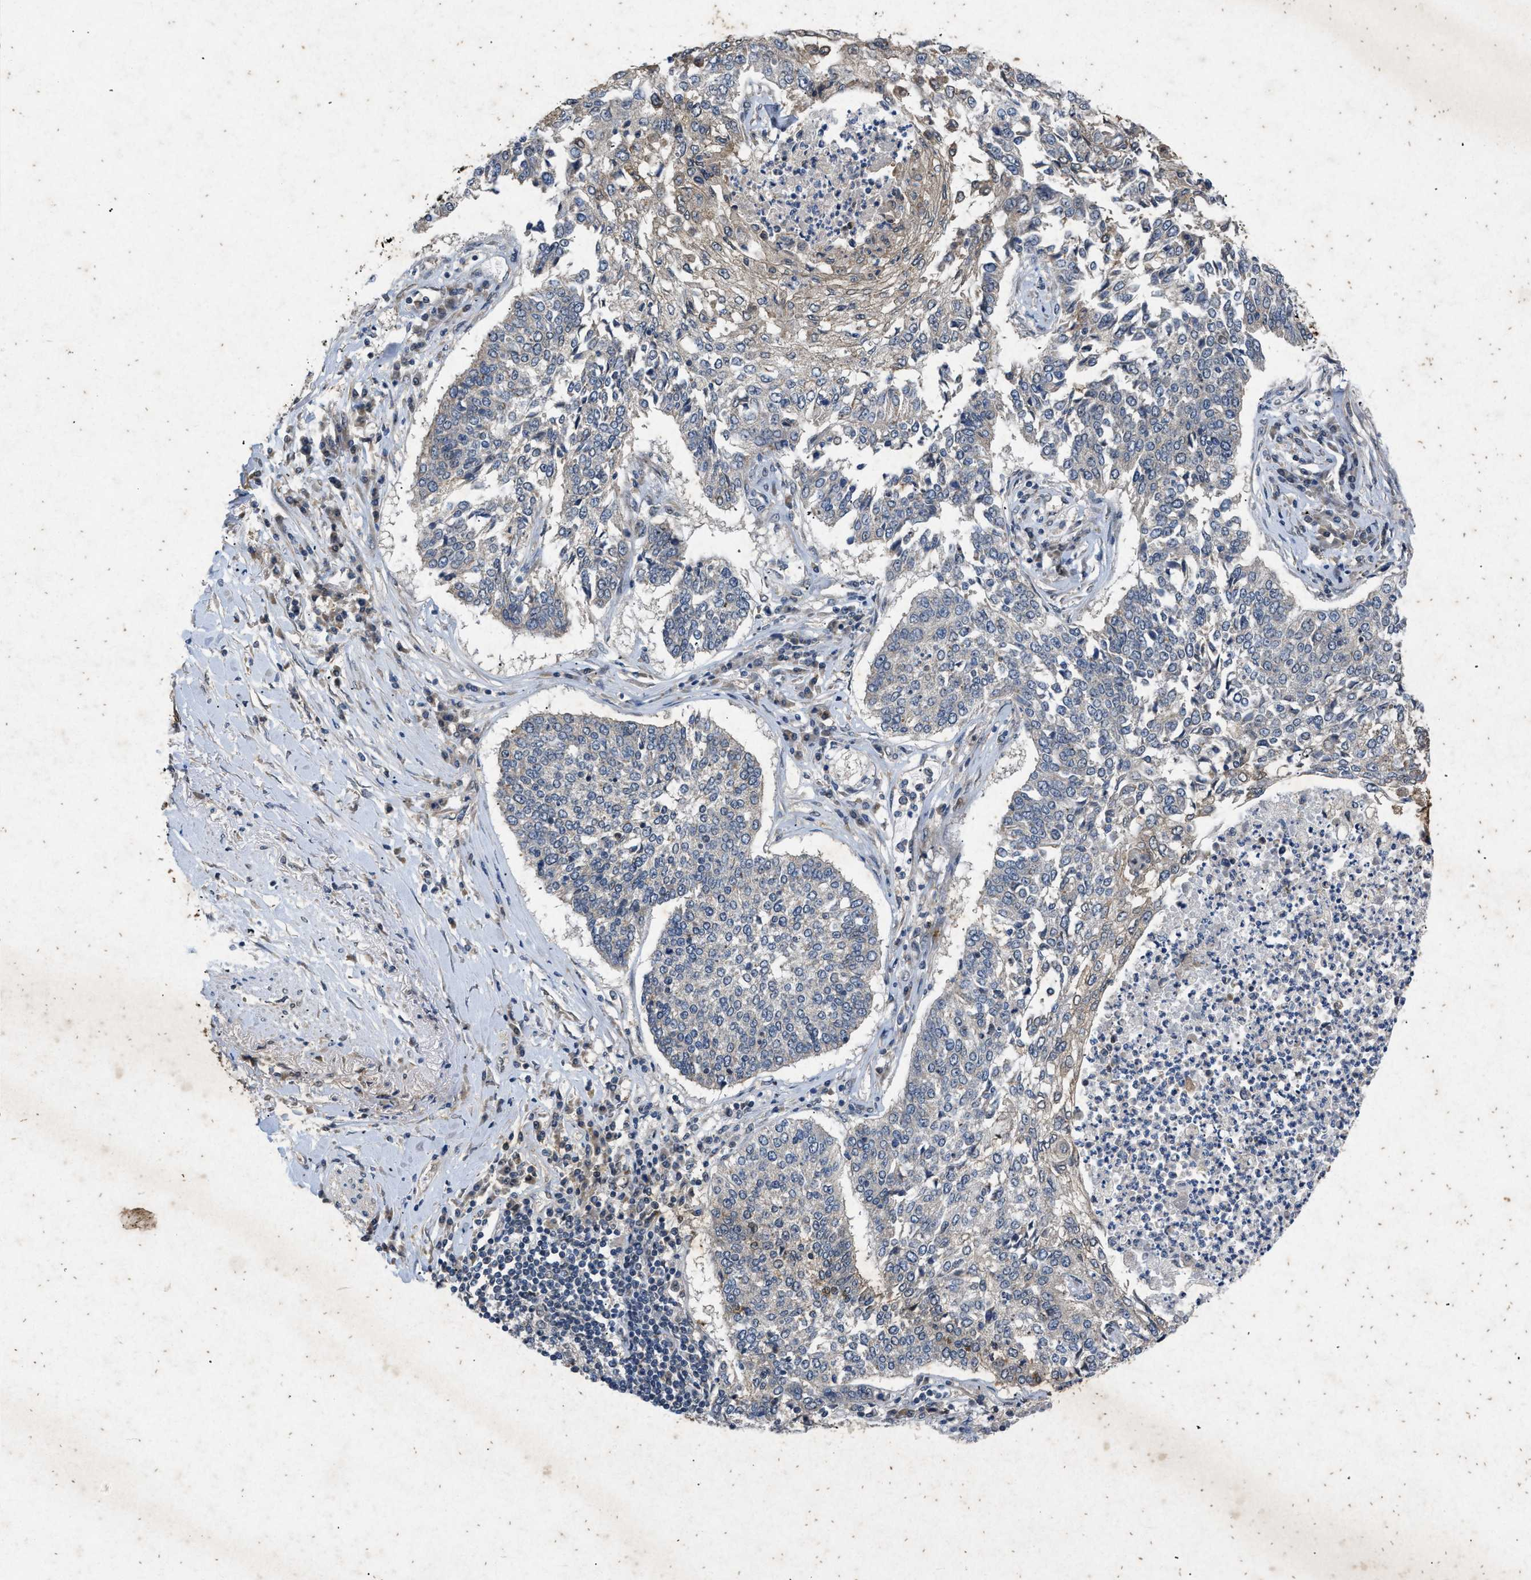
{"staining": {"intensity": "negative", "quantity": "none", "location": "none"}, "tissue": "lung cancer", "cell_type": "Tumor cells", "image_type": "cancer", "snomed": [{"axis": "morphology", "description": "Normal tissue, NOS"}, {"axis": "morphology", "description": "Squamous cell carcinoma, NOS"}, {"axis": "topography", "description": "Cartilage tissue"}, {"axis": "topography", "description": "Bronchus"}, {"axis": "topography", "description": "Lung"}], "caption": "The IHC image has no significant expression in tumor cells of squamous cell carcinoma (lung) tissue. Brightfield microscopy of immunohistochemistry stained with DAB (3,3'-diaminobenzidine) (brown) and hematoxylin (blue), captured at high magnification.", "gene": "PRKG2", "patient": {"sex": "female", "age": 49}}